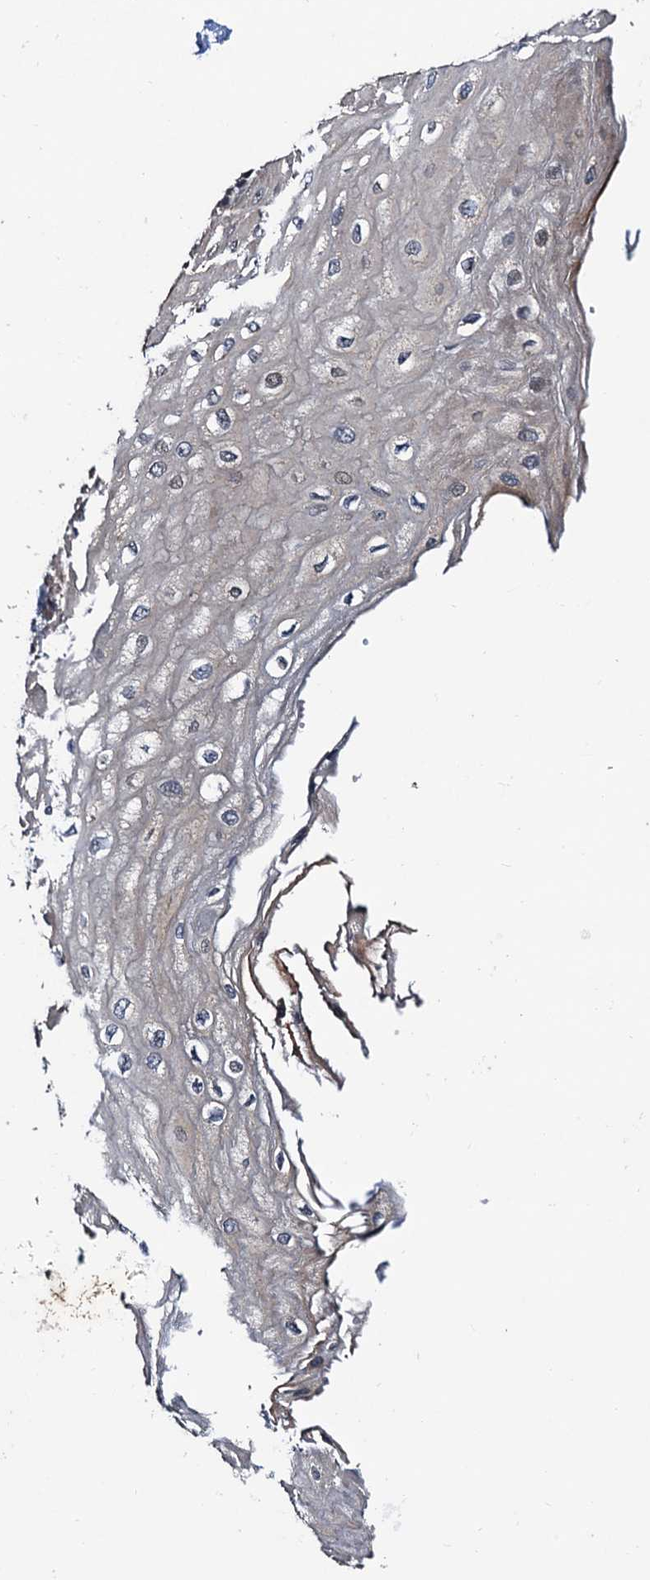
{"staining": {"intensity": "moderate", "quantity": "25%-75%", "location": "cytoplasmic/membranous"}, "tissue": "esophagus", "cell_type": "Squamous epithelial cells", "image_type": "normal", "snomed": [{"axis": "morphology", "description": "Normal tissue, NOS"}, {"axis": "topography", "description": "Esophagus"}], "caption": "High-magnification brightfield microscopy of unremarkable esophagus stained with DAB (brown) and counterstained with hematoxylin (blue). squamous epithelial cells exhibit moderate cytoplasmic/membranous expression is seen in about25%-75% of cells. The protein is stained brown, and the nuclei are stained in blue (DAB IHC with brightfield microscopy, high magnification).", "gene": "NAA16", "patient": {"sex": "male", "age": 60}}